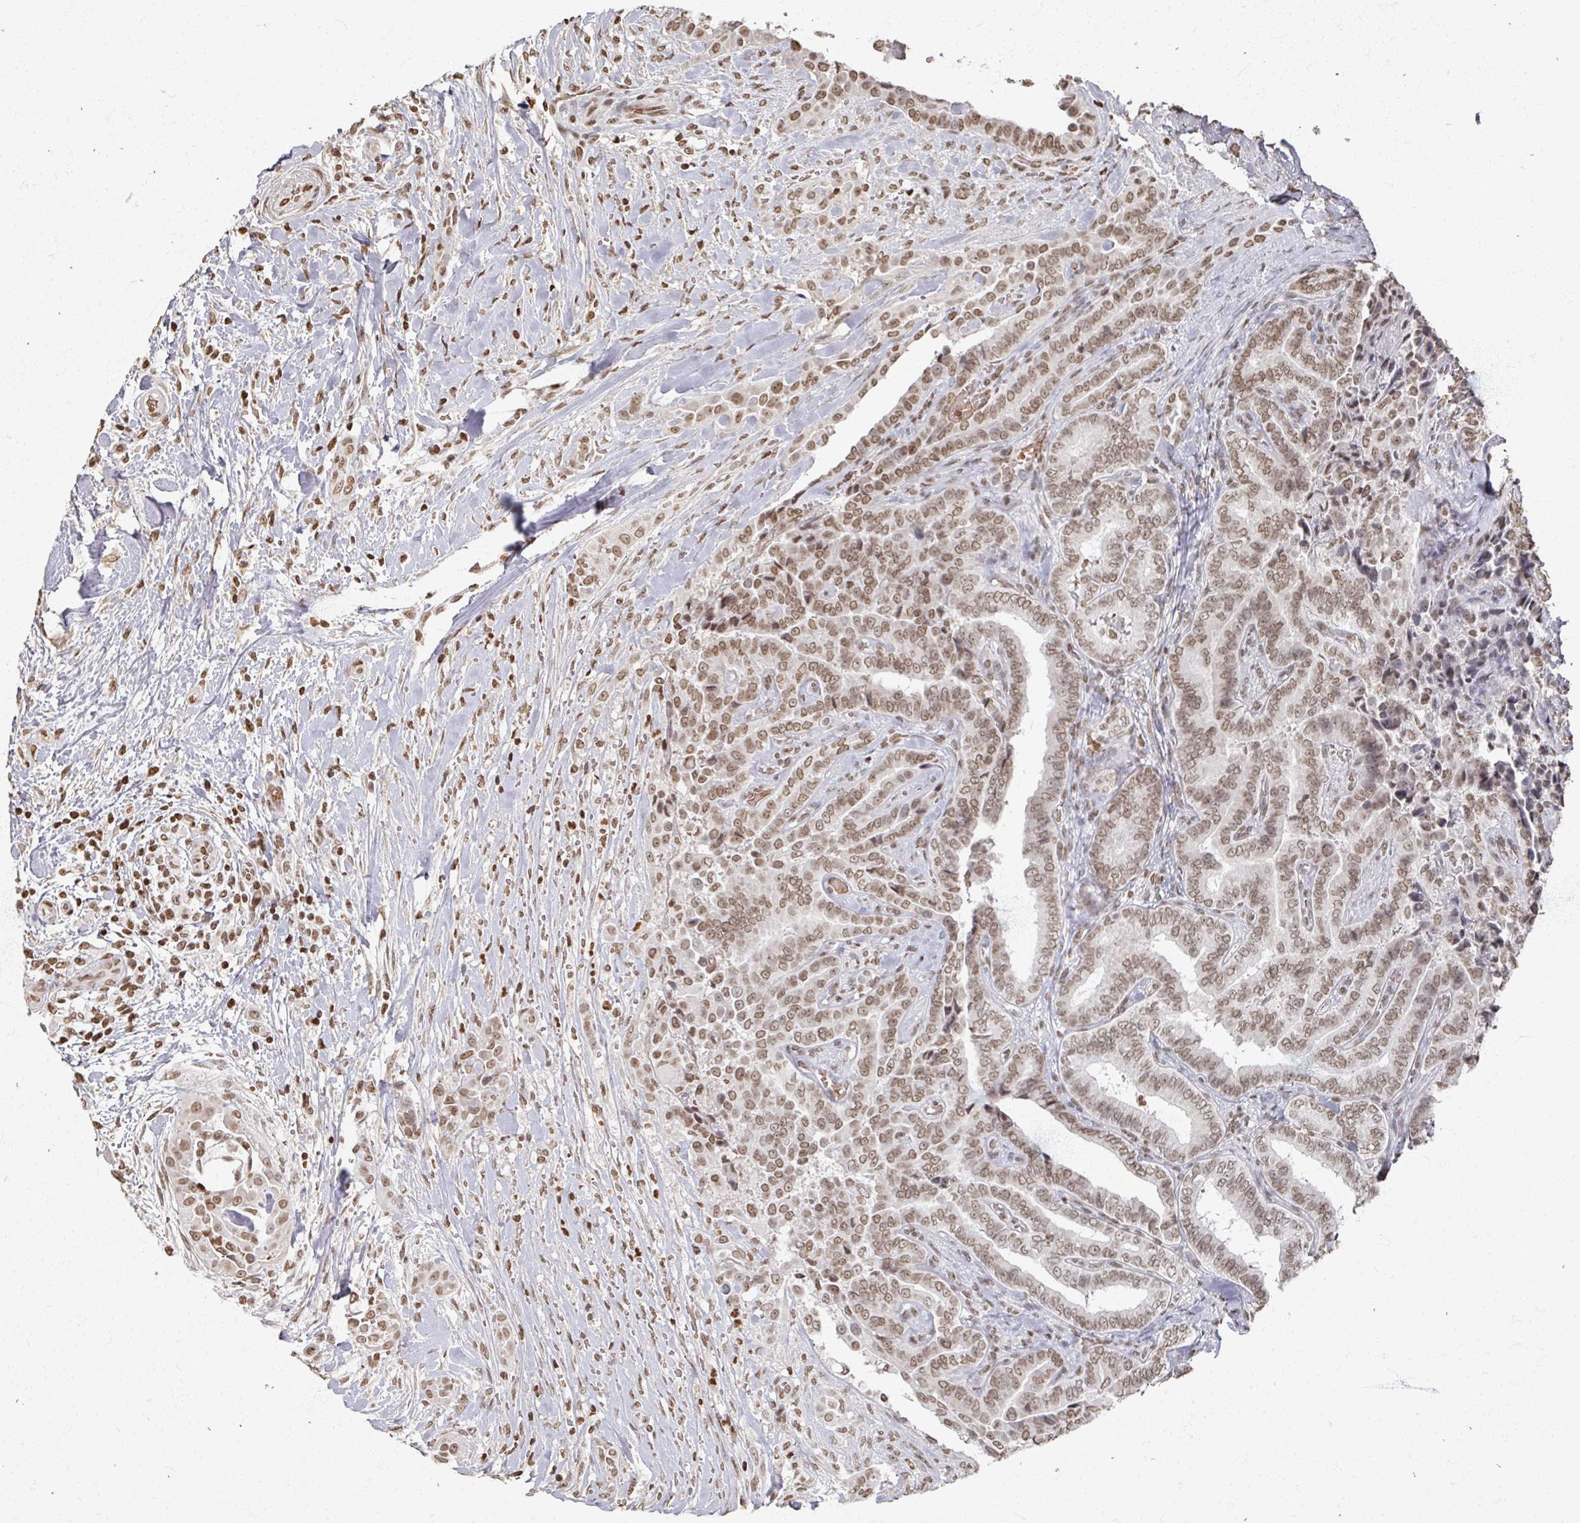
{"staining": {"intensity": "moderate", "quantity": ">75%", "location": "nuclear"}, "tissue": "thyroid cancer", "cell_type": "Tumor cells", "image_type": "cancer", "snomed": [{"axis": "morphology", "description": "Papillary adenocarcinoma, NOS"}, {"axis": "topography", "description": "Thyroid gland"}], "caption": "Thyroid cancer stained with immunohistochemistry shows moderate nuclear expression in about >75% of tumor cells.", "gene": "DCUN1D5", "patient": {"sex": "male", "age": 61}}